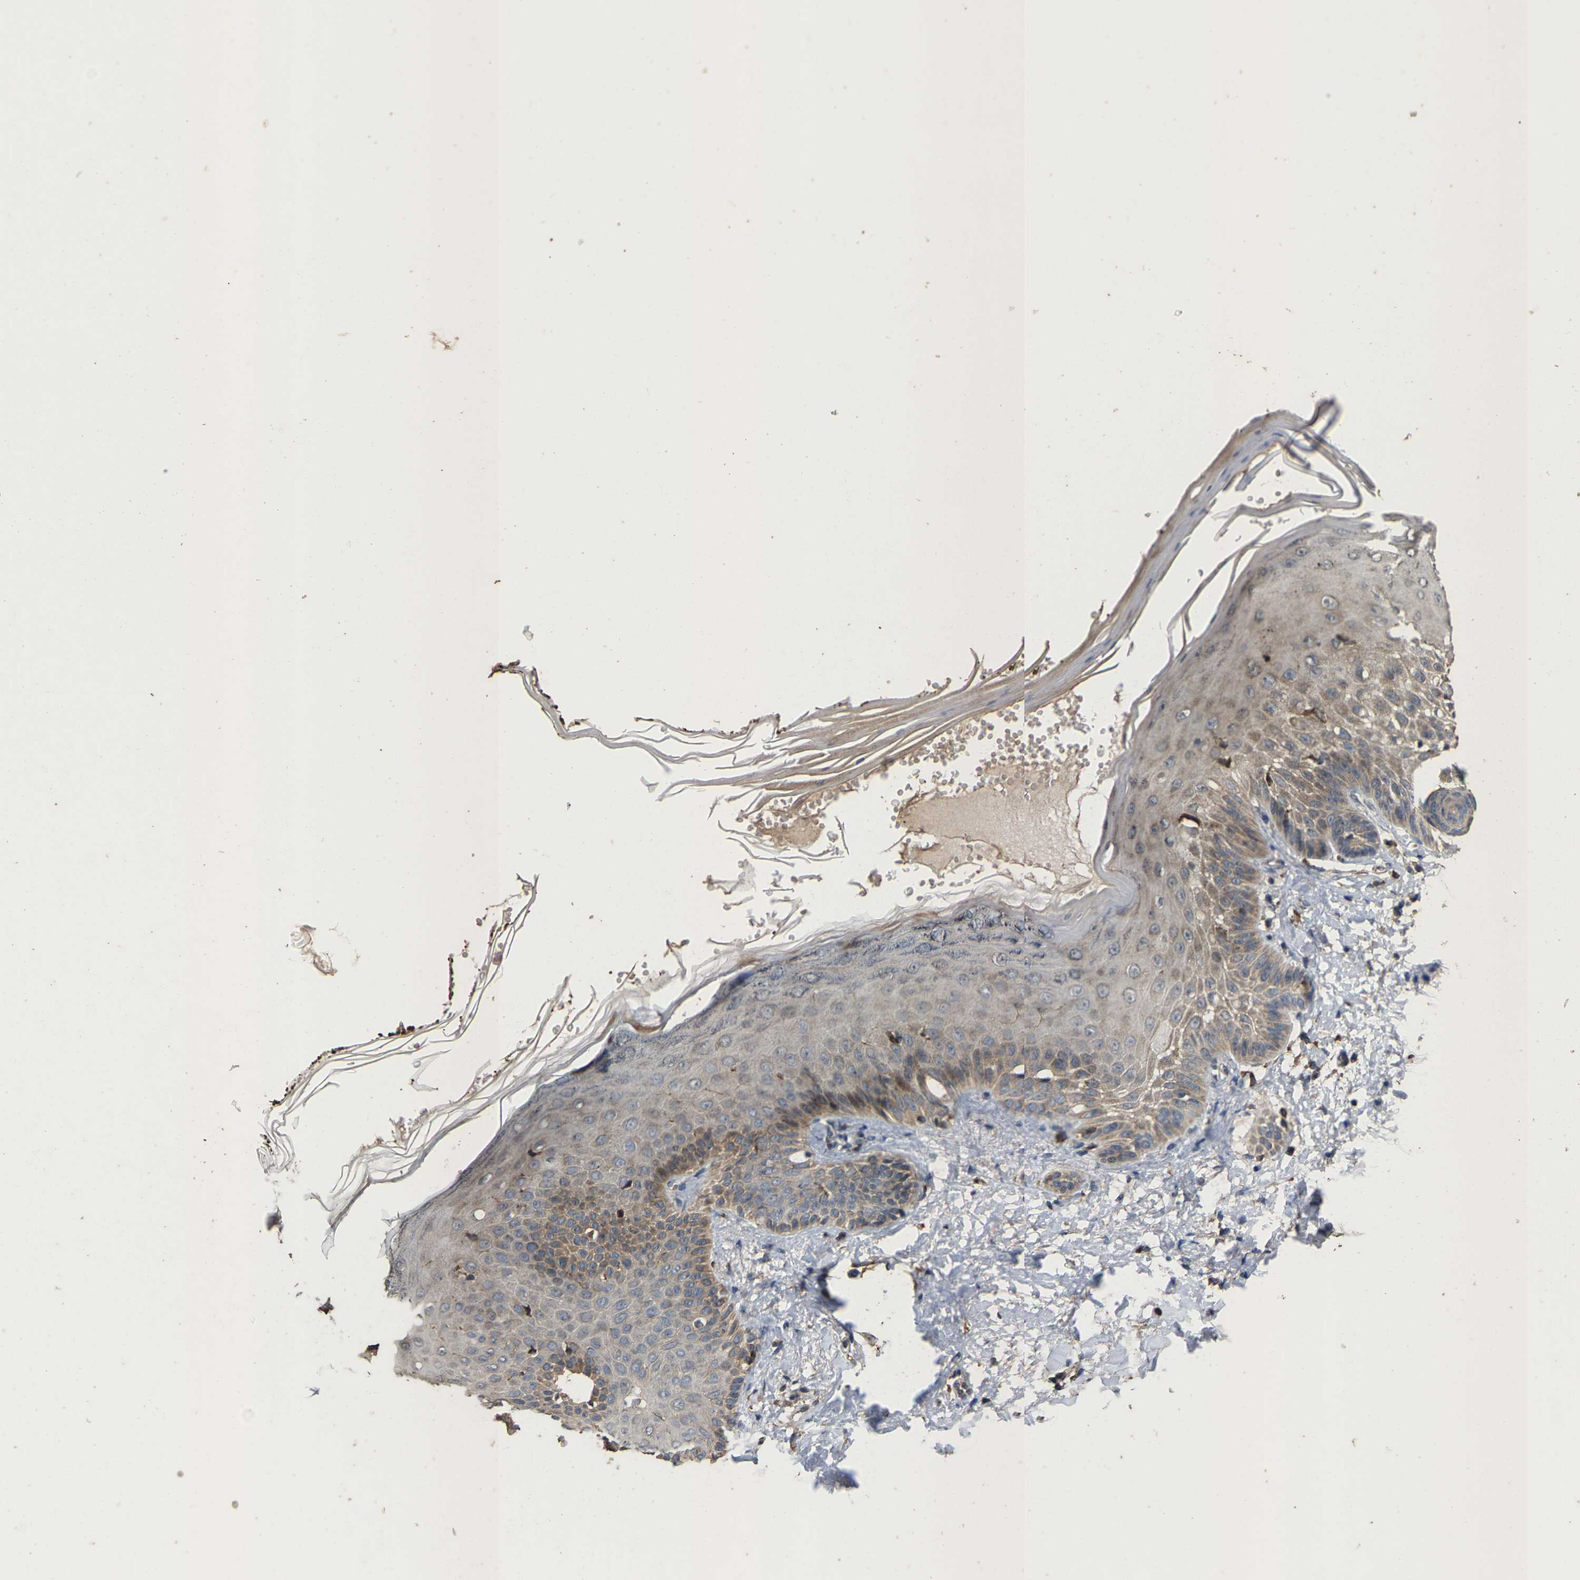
{"staining": {"intensity": "negative", "quantity": "none", "location": "none"}, "tissue": "skin", "cell_type": "Fibroblasts", "image_type": "normal", "snomed": [{"axis": "morphology", "description": "Normal tissue, NOS"}, {"axis": "topography", "description": "Skin"}, {"axis": "topography", "description": "Peripheral nerve tissue"}], "caption": "Fibroblasts are negative for brown protein staining in normal skin.", "gene": "TDRKH", "patient": {"sex": "male", "age": 24}}